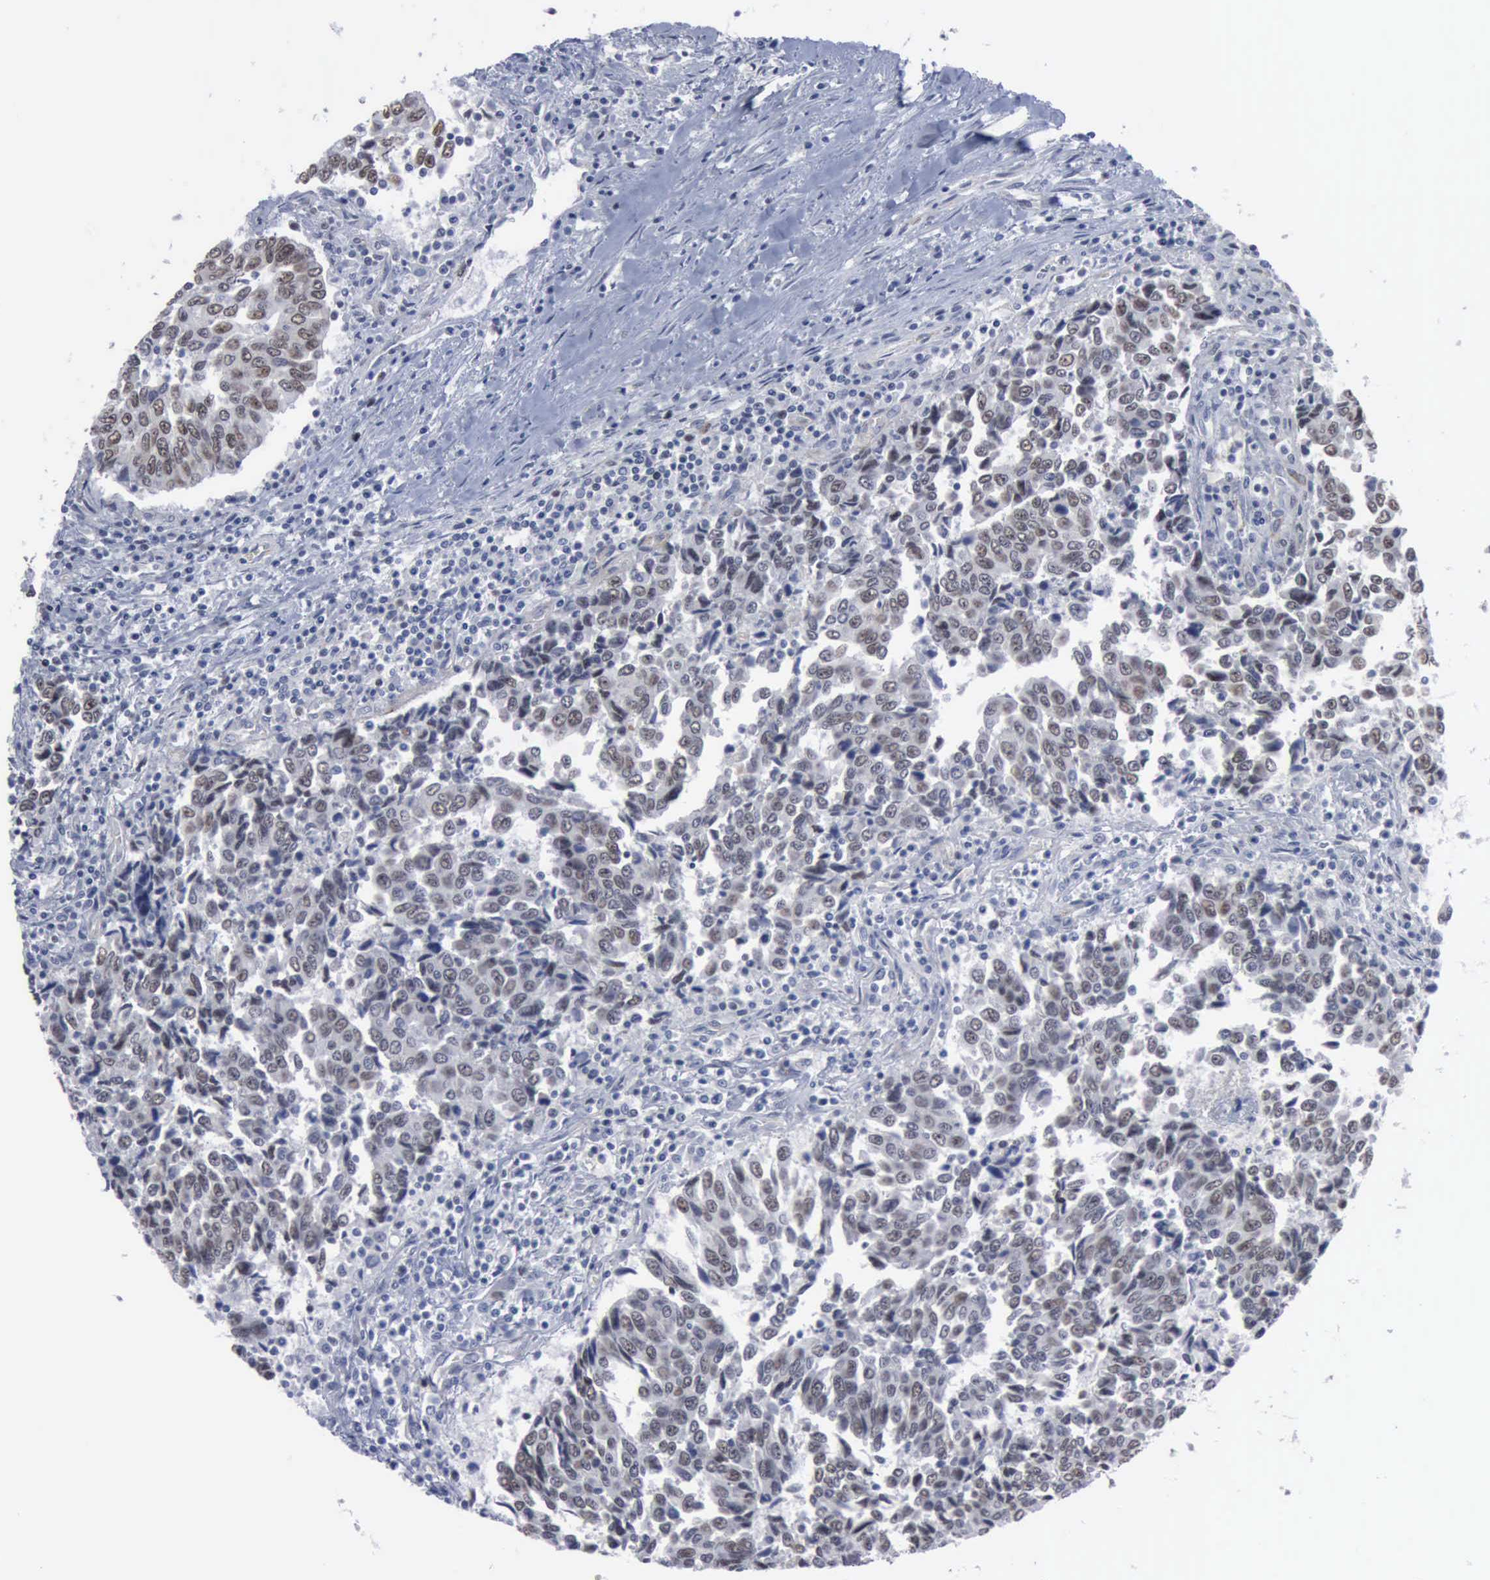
{"staining": {"intensity": "moderate", "quantity": "25%-75%", "location": "nuclear"}, "tissue": "urothelial cancer", "cell_type": "Tumor cells", "image_type": "cancer", "snomed": [{"axis": "morphology", "description": "Urothelial carcinoma, High grade"}, {"axis": "topography", "description": "Urinary bladder"}], "caption": "There is medium levels of moderate nuclear positivity in tumor cells of high-grade urothelial carcinoma, as demonstrated by immunohistochemical staining (brown color).", "gene": "MCM5", "patient": {"sex": "male", "age": 86}}